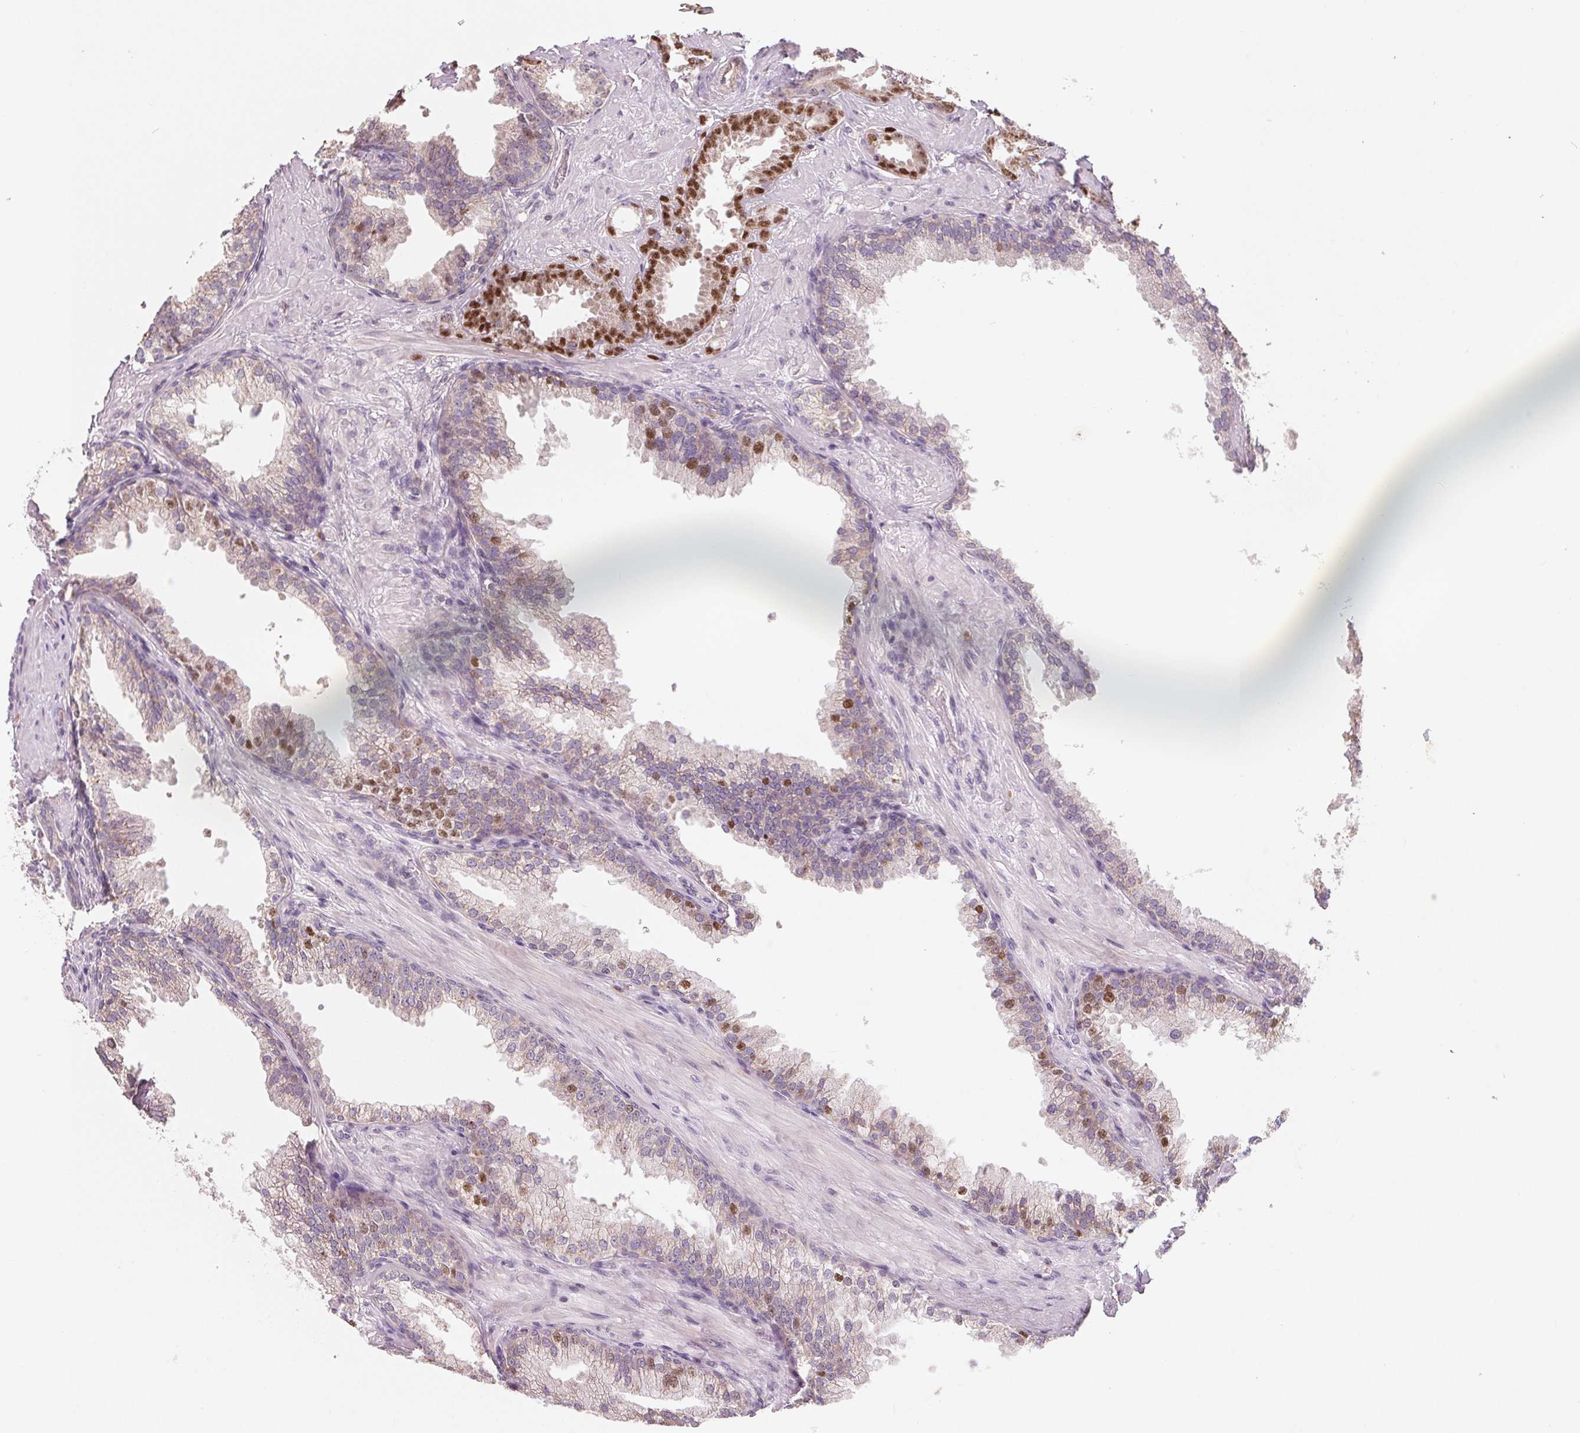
{"staining": {"intensity": "strong", "quantity": ">75%", "location": "nuclear"}, "tissue": "prostate cancer", "cell_type": "Tumor cells", "image_type": "cancer", "snomed": [{"axis": "morphology", "description": "Adenocarcinoma, Low grade"}, {"axis": "topography", "description": "Prostate"}], "caption": "Immunohistochemistry (IHC) of prostate cancer (adenocarcinoma (low-grade)) reveals high levels of strong nuclear staining in approximately >75% of tumor cells.", "gene": "AQP8", "patient": {"sex": "male", "age": 65}}